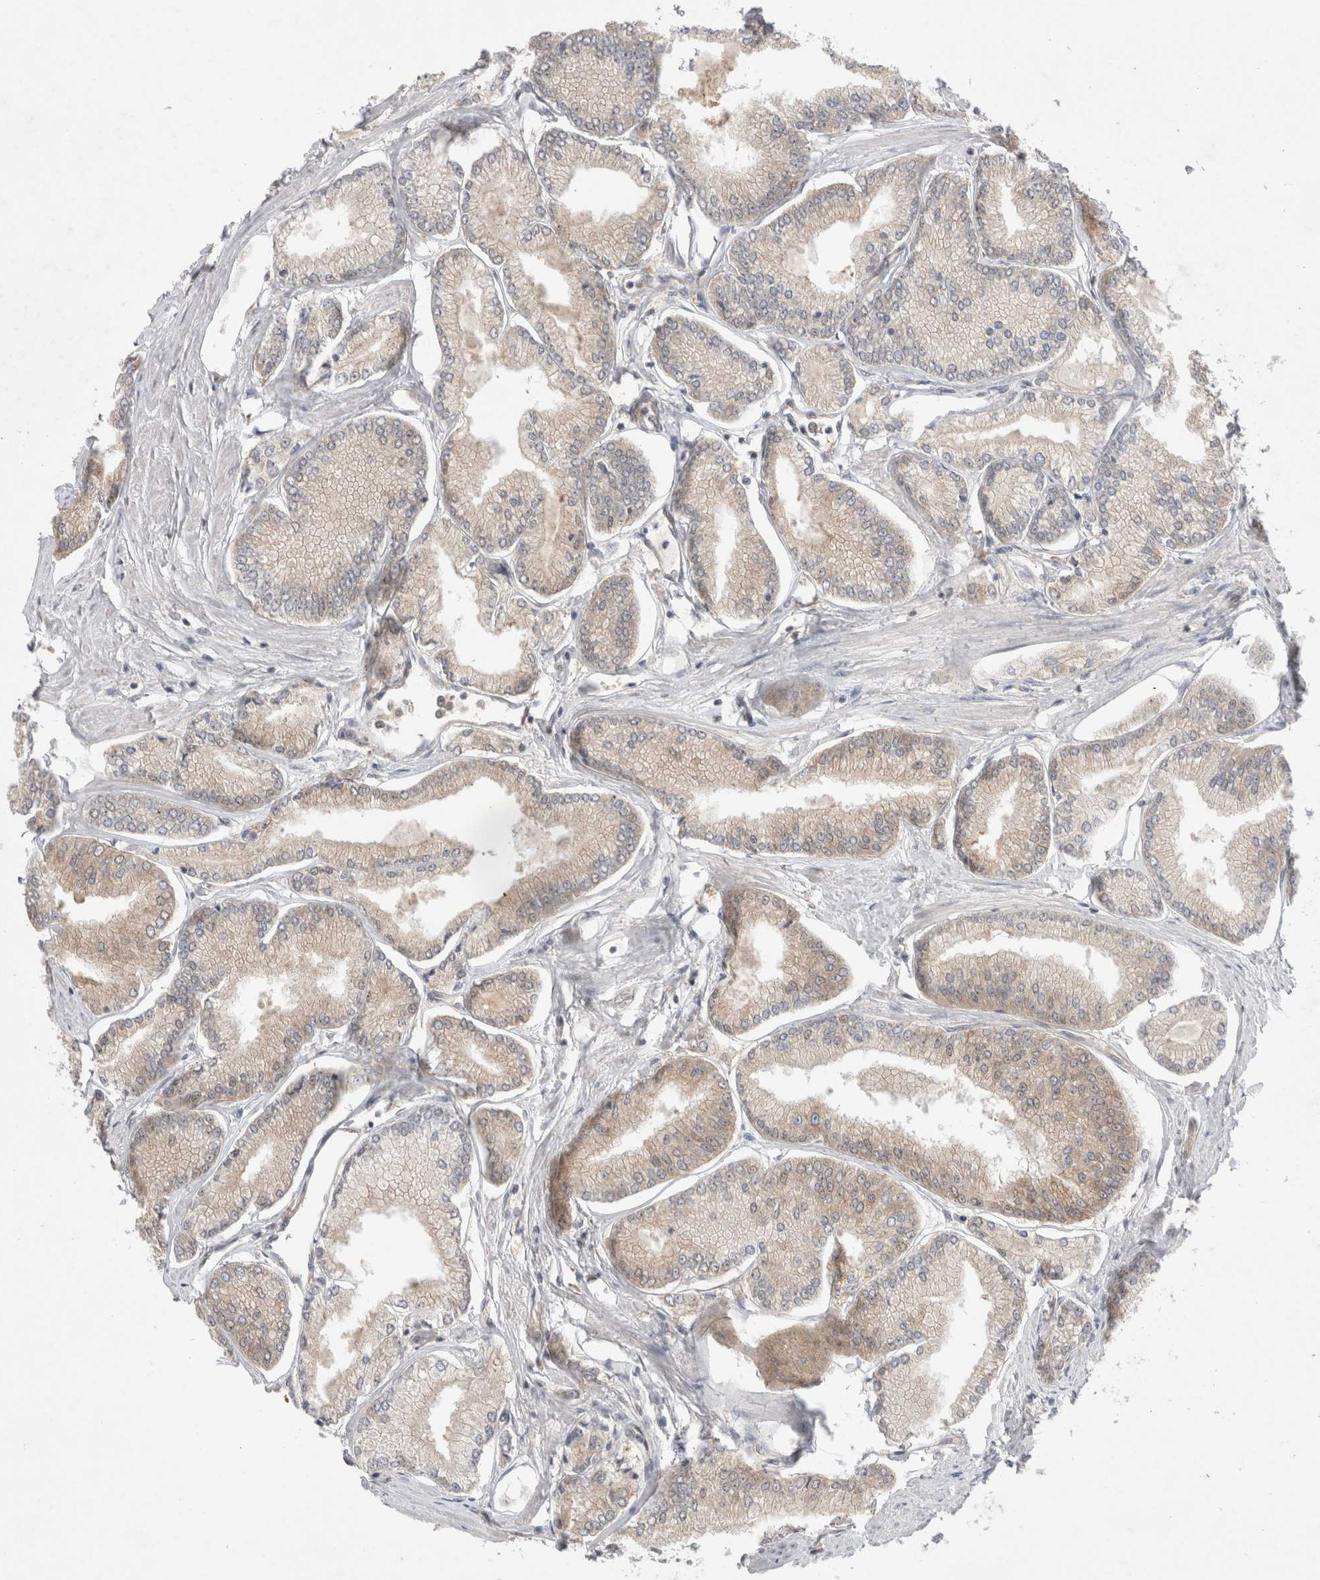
{"staining": {"intensity": "weak", "quantity": "25%-75%", "location": "cytoplasmic/membranous"}, "tissue": "prostate cancer", "cell_type": "Tumor cells", "image_type": "cancer", "snomed": [{"axis": "morphology", "description": "Adenocarcinoma, Low grade"}, {"axis": "topography", "description": "Prostate"}], "caption": "Immunohistochemistry of human low-grade adenocarcinoma (prostate) demonstrates low levels of weak cytoplasmic/membranous positivity in about 25%-75% of tumor cells.", "gene": "EIF3E", "patient": {"sex": "male", "age": 52}}